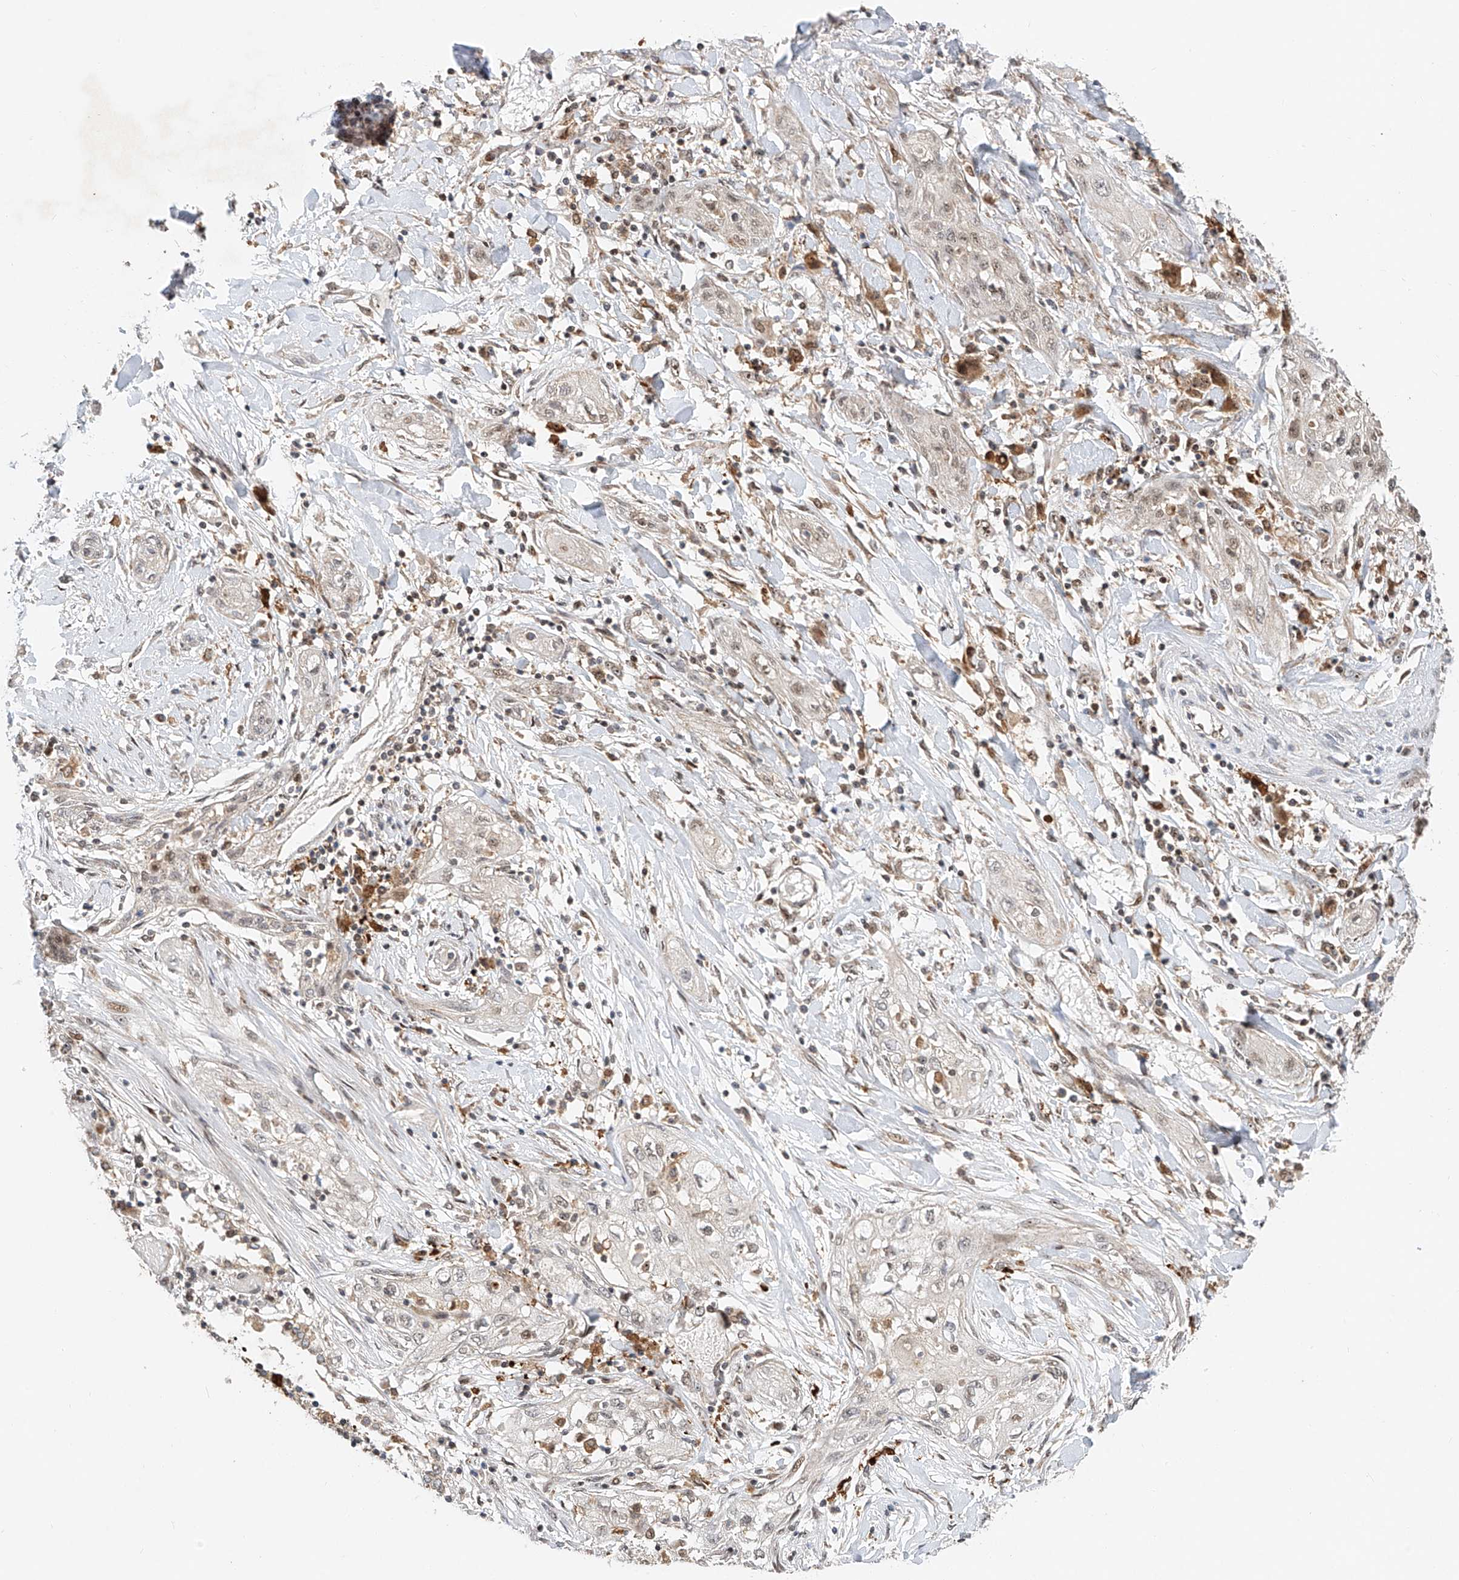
{"staining": {"intensity": "negative", "quantity": "none", "location": "none"}, "tissue": "lung cancer", "cell_type": "Tumor cells", "image_type": "cancer", "snomed": [{"axis": "morphology", "description": "Squamous cell carcinoma, NOS"}, {"axis": "topography", "description": "Lung"}], "caption": "A high-resolution image shows immunohistochemistry staining of lung squamous cell carcinoma, which reveals no significant positivity in tumor cells. (Brightfield microscopy of DAB IHC at high magnification).", "gene": "SYTL3", "patient": {"sex": "female", "age": 47}}